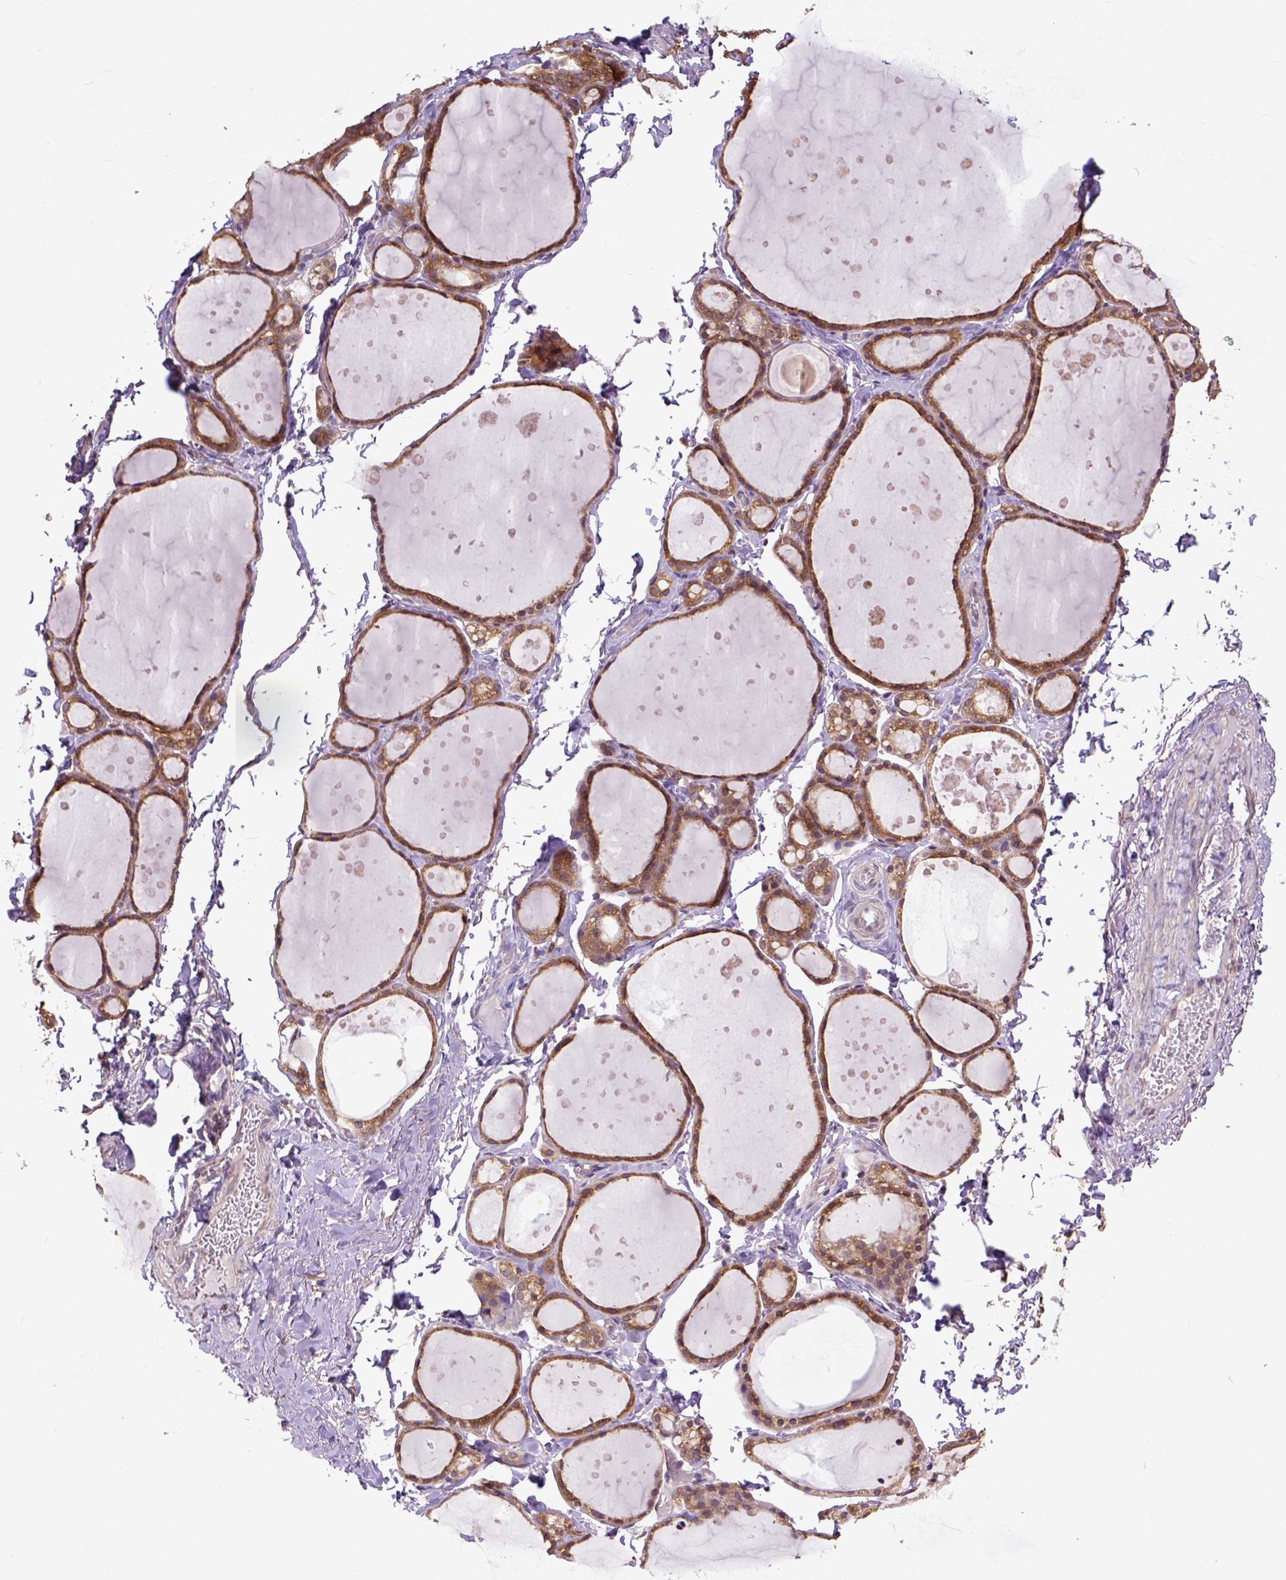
{"staining": {"intensity": "moderate", "quantity": ">75%", "location": "cytoplasmic/membranous"}, "tissue": "thyroid gland", "cell_type": "Glandular cells", "image_type": "normal", "snomed": [{"axis": "morphology", "description": "Normal tissue, NOS"}, {"axis": "topography", "description": "Thyroid gland"}], "caption": "High-magnification brightfield microscopy of unremarkable thyroid gland stained with DAB (3,3'-diaminobenzidine) (brown) and counterstained with hematoxylin (blue). glandular cells exhibit moderate cytoplasmic/membranous staining is appreciated in about>75% of cells.", "gene": "ARL1", "patient": {"sex": "male", "age": 68}}